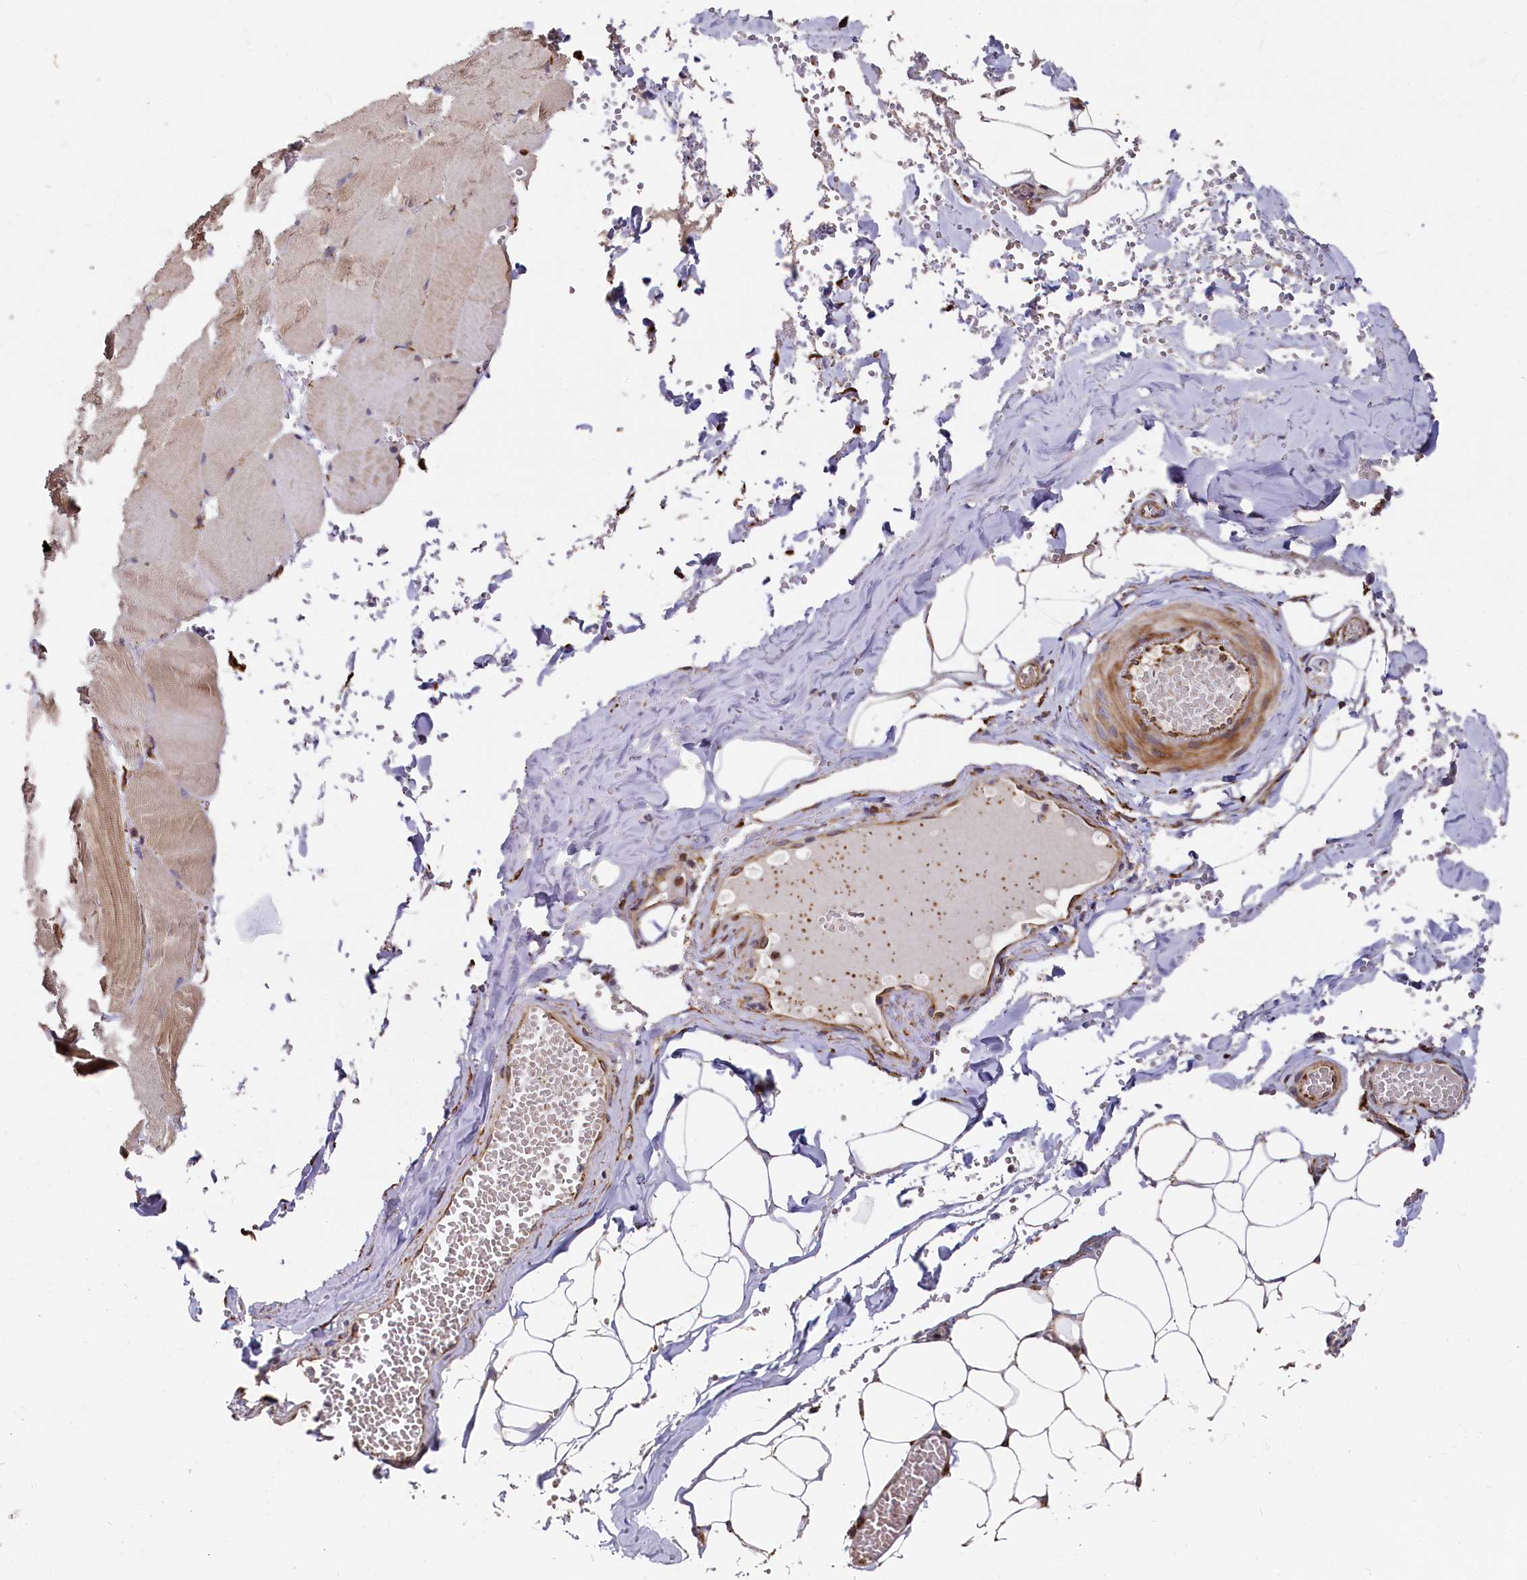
{"staining": {"intensity": "moderate", "quantity": "25%-75%", "location": "cytoplasmic/membranous"}, "tissue": "adipose tissue", "cell_type": "Adipocytes", "image_type": "normal", "snomed": [{"axis": "morphology", "description": "Normal tissue, NOS"}, {"axis": "topography", "description": "Skeletal muscle"}, {"axis": "topography", "description": "Peripheral nerve tissue"}], "caption": "Brown immunohistochemical staining in normal human adipose tissue demonstrates moderate cytoplasmic/membranous staining in about 25%-75% of adipocytes. (Brightfield microscopy of DAB IHC at high magnification).", "gene": "NEURL1B", "patient": {"sex": "female", "age": 55}}